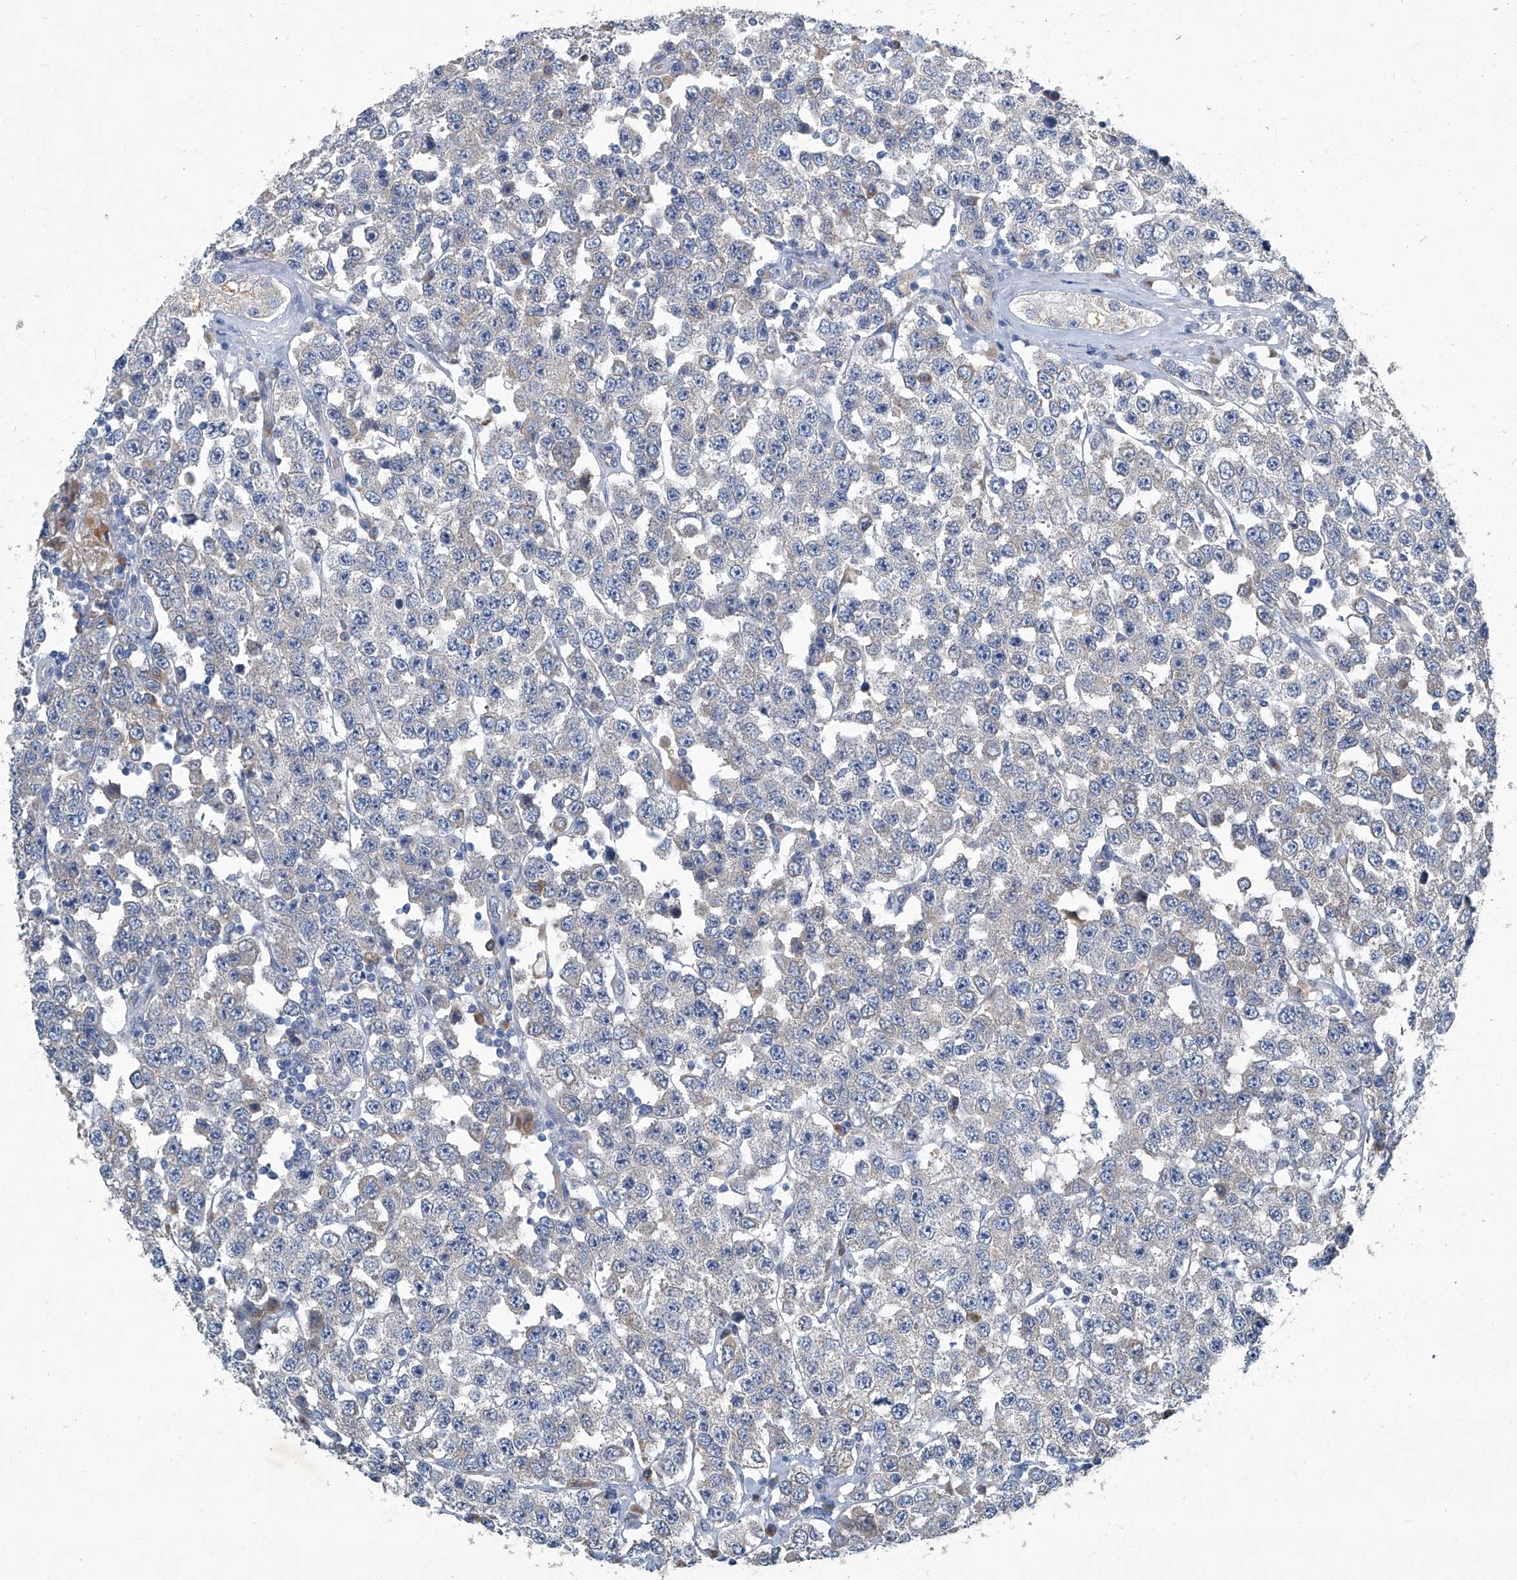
{"staining": {"intensity": "weak", "quantity": "<25%", "location": "cytoplasmic/membranous"}, "tissue": "testis cancer", "cell_type": "Tumor cells", "image_type": "cancer", "snomed": [{"axis": "morphology", "description": "Seminoma, NOS"}, {"axis": "topography", "description": "Testis"}], "caption": "An immunohistochemistry (IHC) histopathology image of testis seminoma is shown. There is no staining in tumor cells of testis seminoma.", "gene": "SLC26A11", "patient": {"sex": "male", "age": 28}}